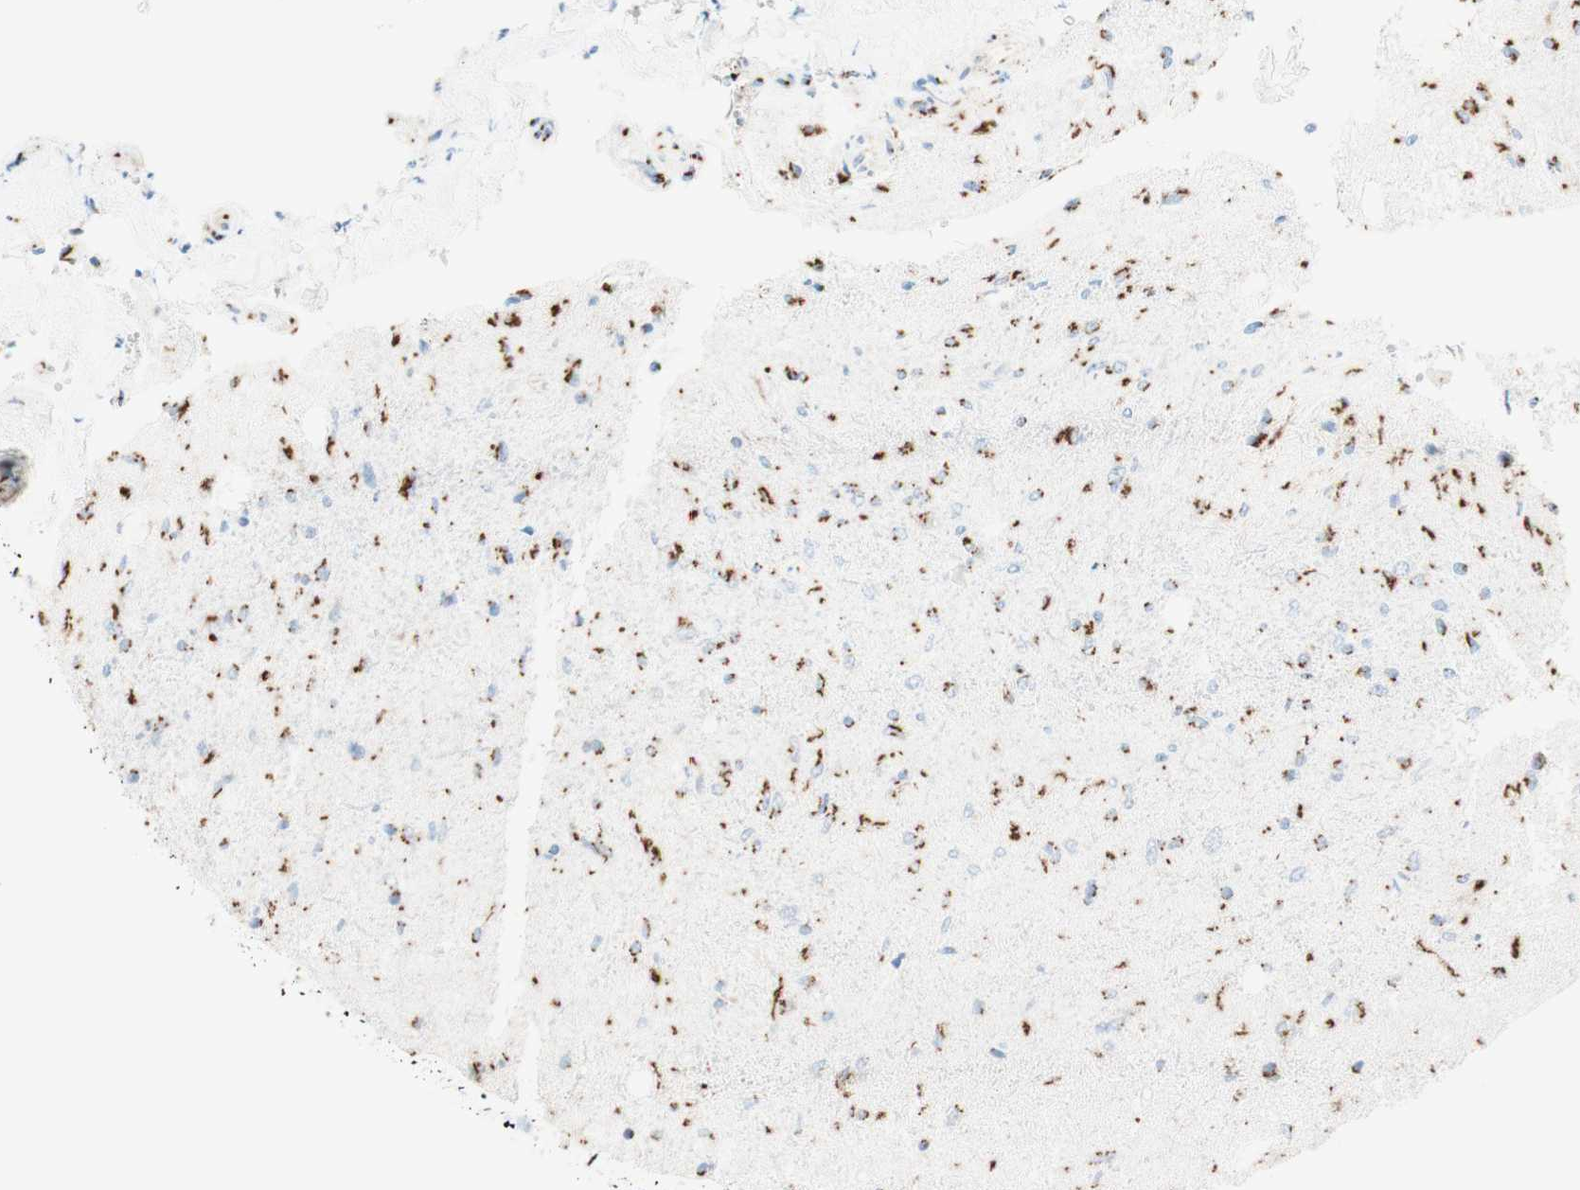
{"staining": {"intensity": "strong", "quantity": ">75%", "location": "cytoplasmic/membranous"}, "tissue": "glioma", "cell_type": "Tumor cells", "image_type": "cancer", "snomed": [{"axis": "morphology", "description": "Glioma, malignant, Low grade"}, {"axis": "topography", "description": "Brain"}], "caption": "Malignant glioma (low-grade) was stained to show a protein in brown. There is high levels of strong cytoplasmic/membranous positivity in approximately >75% of tumor cells.", "gene": "GOLGB1", "patient": {"sex": "male", "age": 77}}